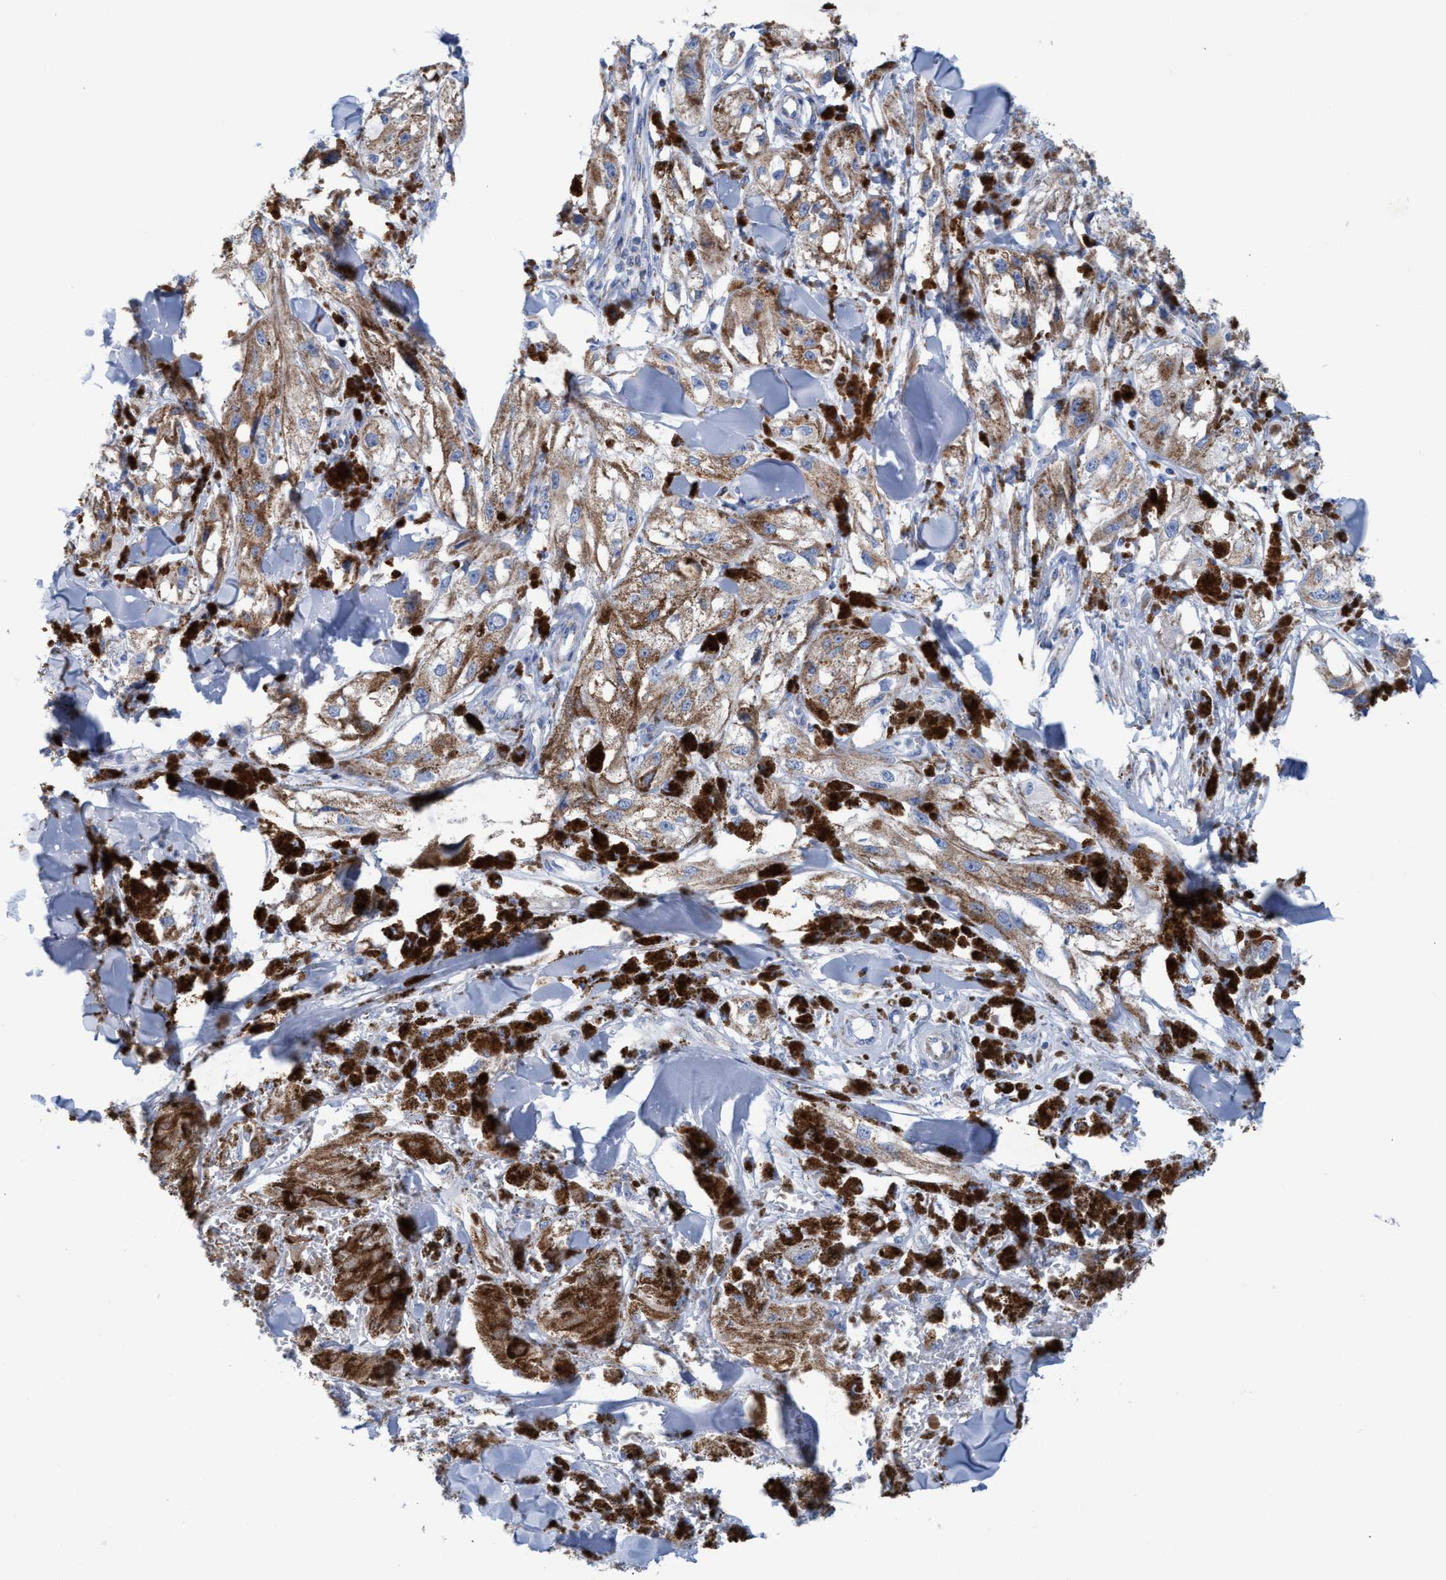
{"staining": {"intensity": "moderate", "quantity": ">75%", "location": "cytoplasmic/membranous"}, "tissue": "melanoma", "cell_type": "Tumor cells", "image_type": "cancer", "snomed": [{"axis": "morphology", "description": "Malignant melanoma, NOS"}, {"axis": "topography", "description": "Skin"}], "caption": "This histopathology image shows immunohistochemistry staining of human malignant melanoma, with medium moderate cytoplasmic/membranous staining in approximately >75% of tumor cells.", "gene": "GGA3", "patient": {"sex": "male", "age": 88}}